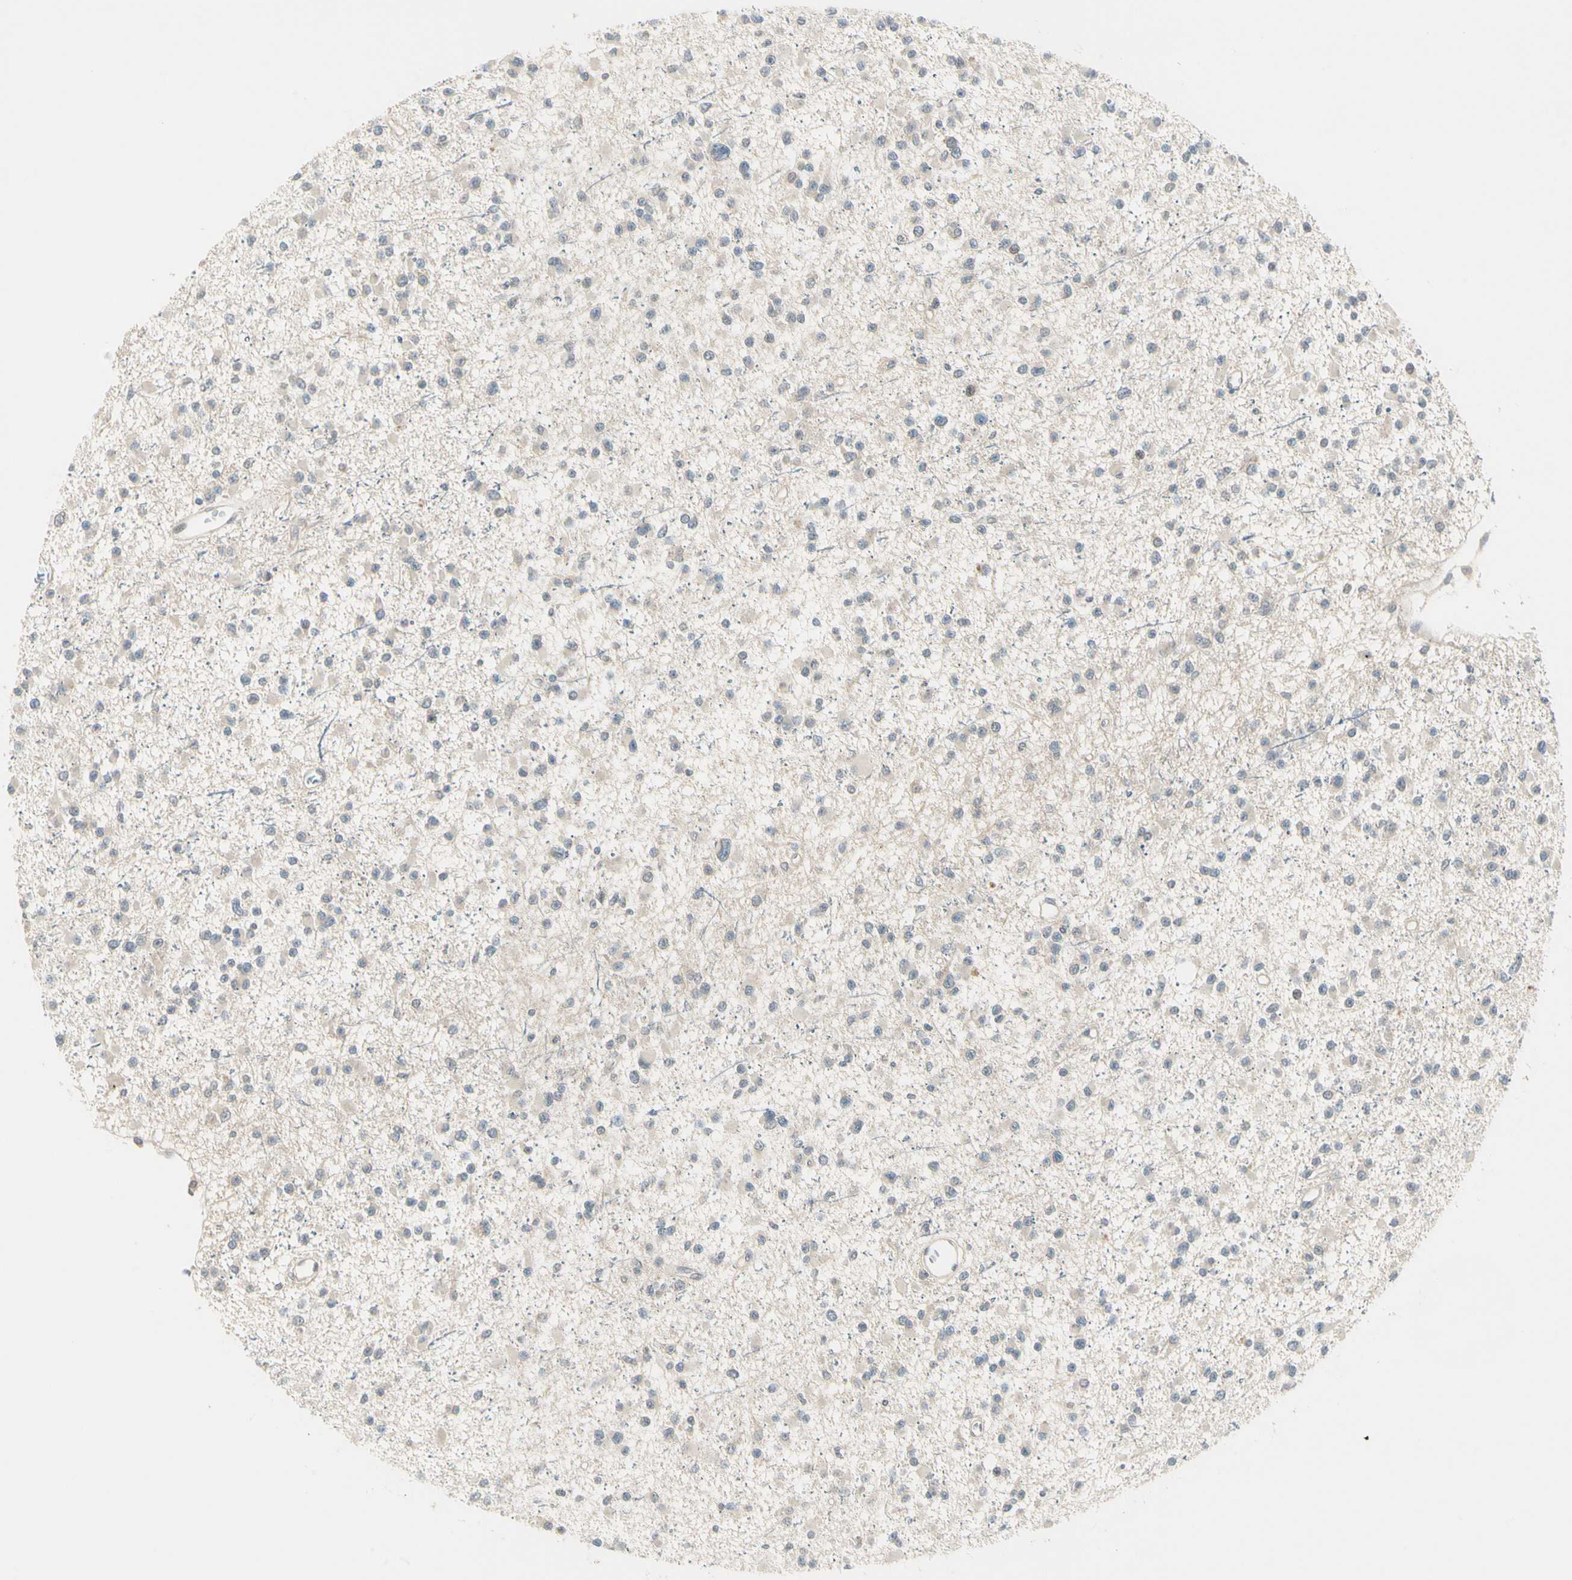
{"staining": {"intensity": "negative", "quantity": "none", "location": "none"}, "tissue": "glioma", "cell_type": "Tumor cells", "image_type": "cancer", "snomed": [{"axis": "morphology", "description": "Glioma, malignant, Low grade"}, {"axis": "topography", "description": "Brain"}], "caption": "A micrograph of human glioma is negative for staining in tumor cells.", "gene": "PCDHB15", "patient": {"sex": "female", "age": 22}}